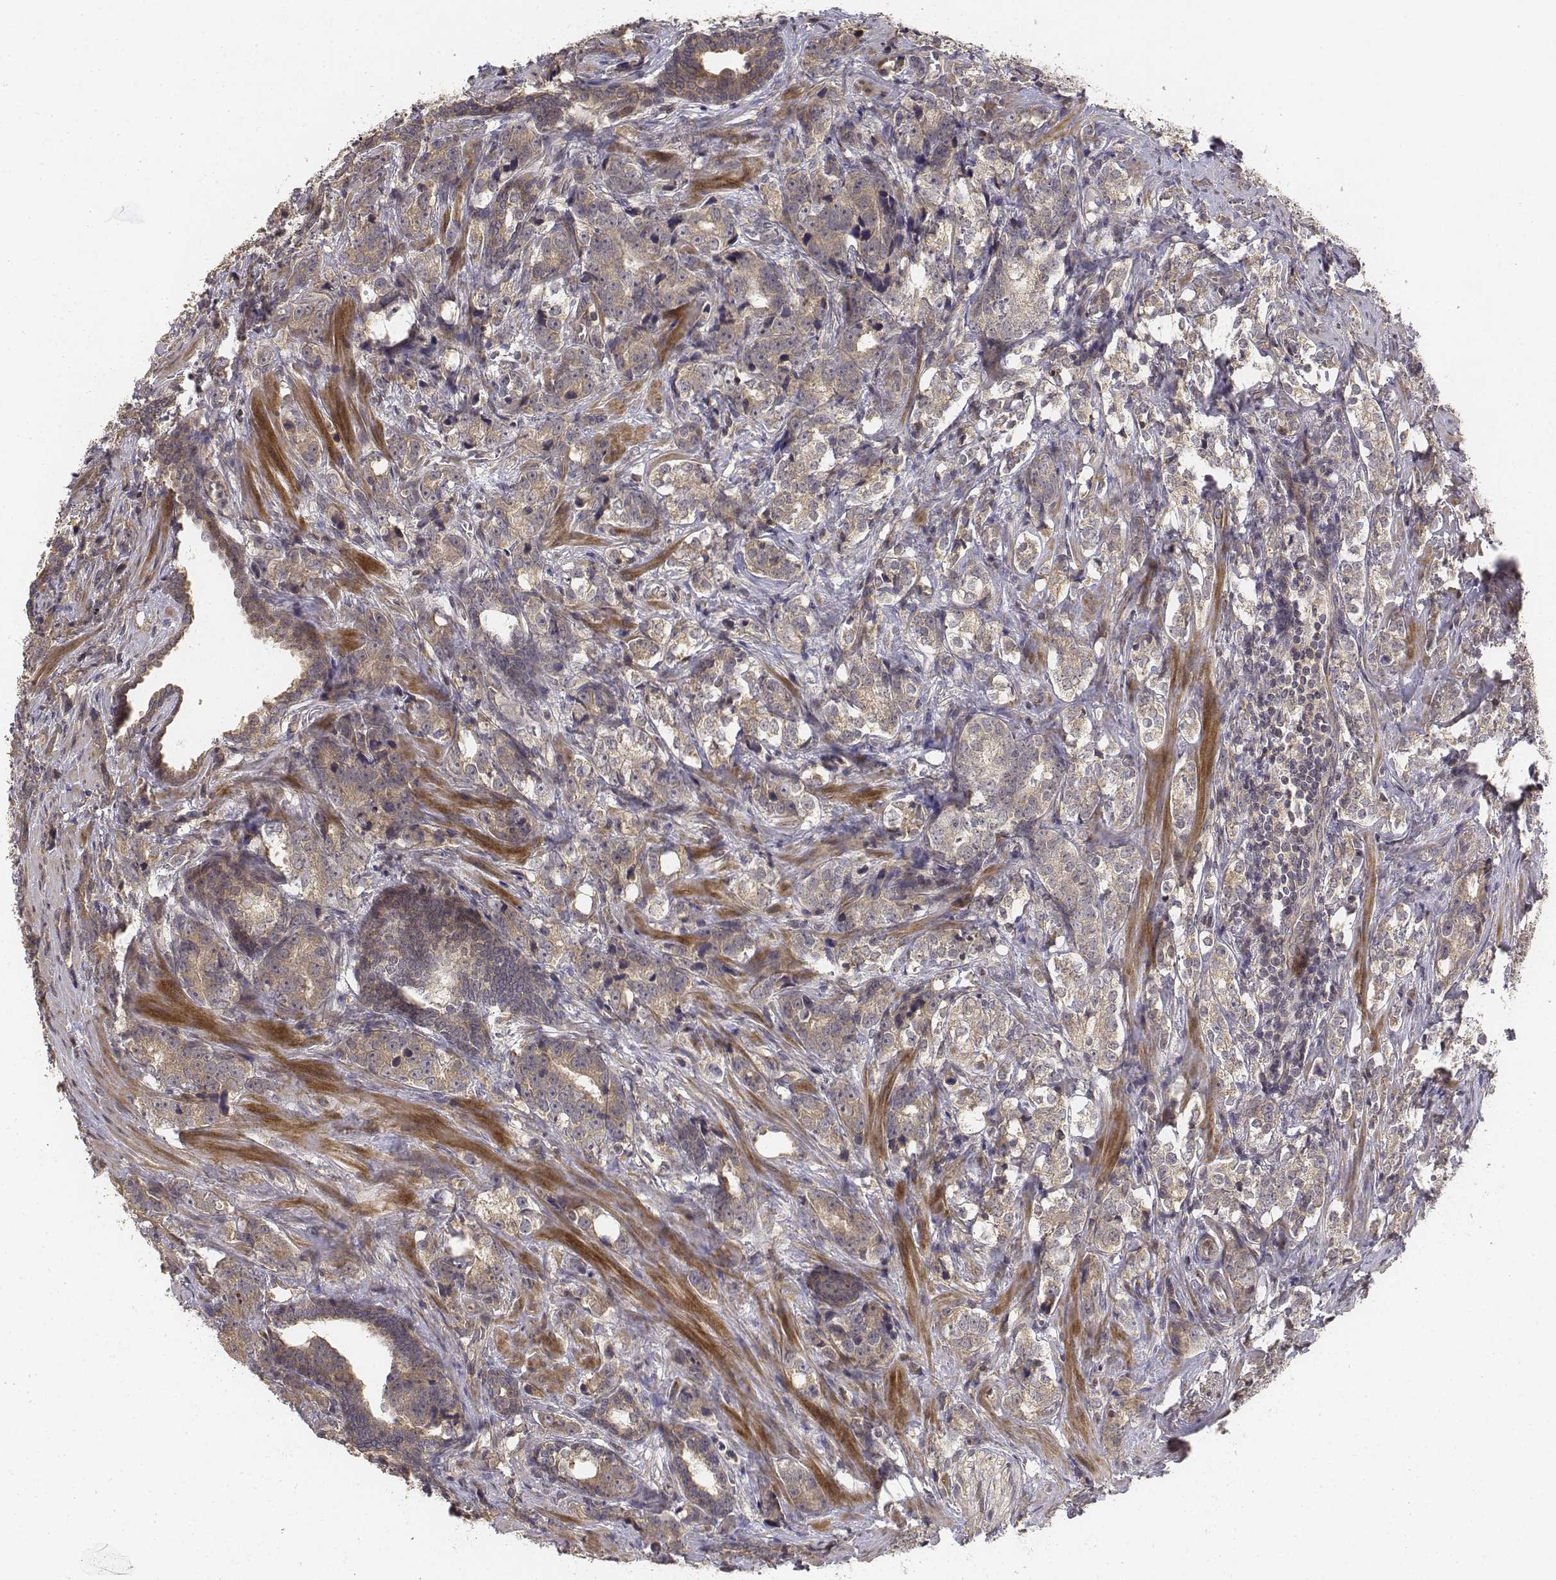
{"staining": {"intensity": "weak", "quantity": ">75%", "location": "cytoplasmic/membranous"}, "tissue": "prostate cancer", "cell_type": "Tumor cells", "image_type": "cancer", "snomed": [{"axis": "morphology", "description": "Adenocarcinoma, NOS"}, {"axis": "topography", "description": "Prostate and seminal vesicle, NOS"}], "caption": "Human prostate cancer stained with a brown dye shows weak cytoplasmic/membranous positive expression in approximately >75% of tumor cells.", "gene": "FBXO21", "patient": {"sex": "male", "age": 63}}